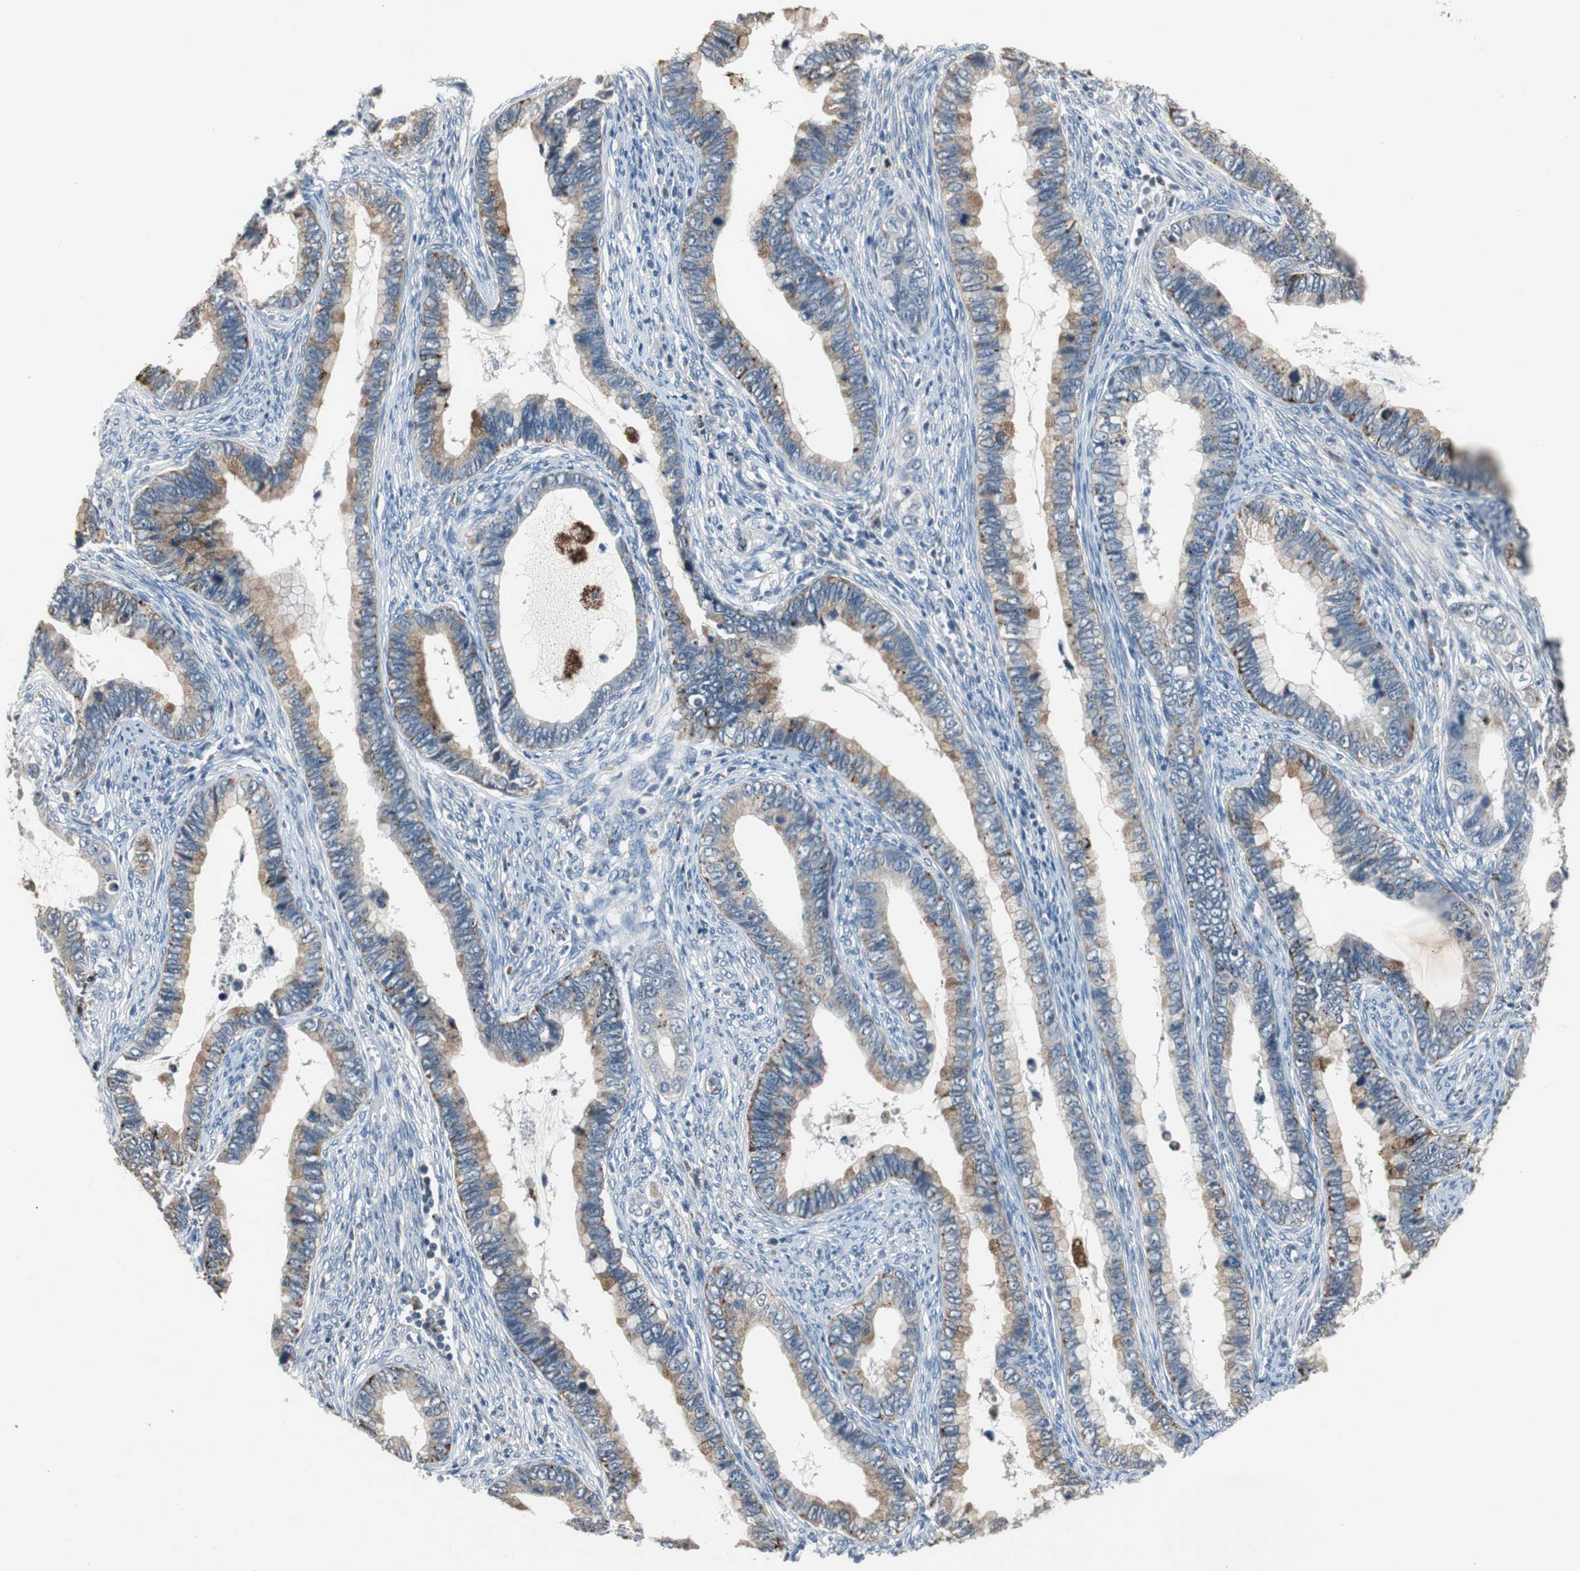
{"staining": {"intensity": "moderate", "quantity": ">75%", "location": "cytoplasmic/membranous"}, "tissue": "cervical cancer", "cell_type": "Tumor cells", "image_type": "cancer", "snomed": [{"axis": "morphology", "description": "Adenocarcinoma, NOS"}, {"axis": "topography", "description": "Cervix"}], "caption": "Cervical cancer (adenocarcinoma) stained with DAB (3,3'-diaminobenzidine) IHC reveals medium levels of moderate cytoplasmic/membranous staining in about >75% of tumor cells.", "gene": "PCYT1B", "patient": {"sex": "female", "age": 44}}